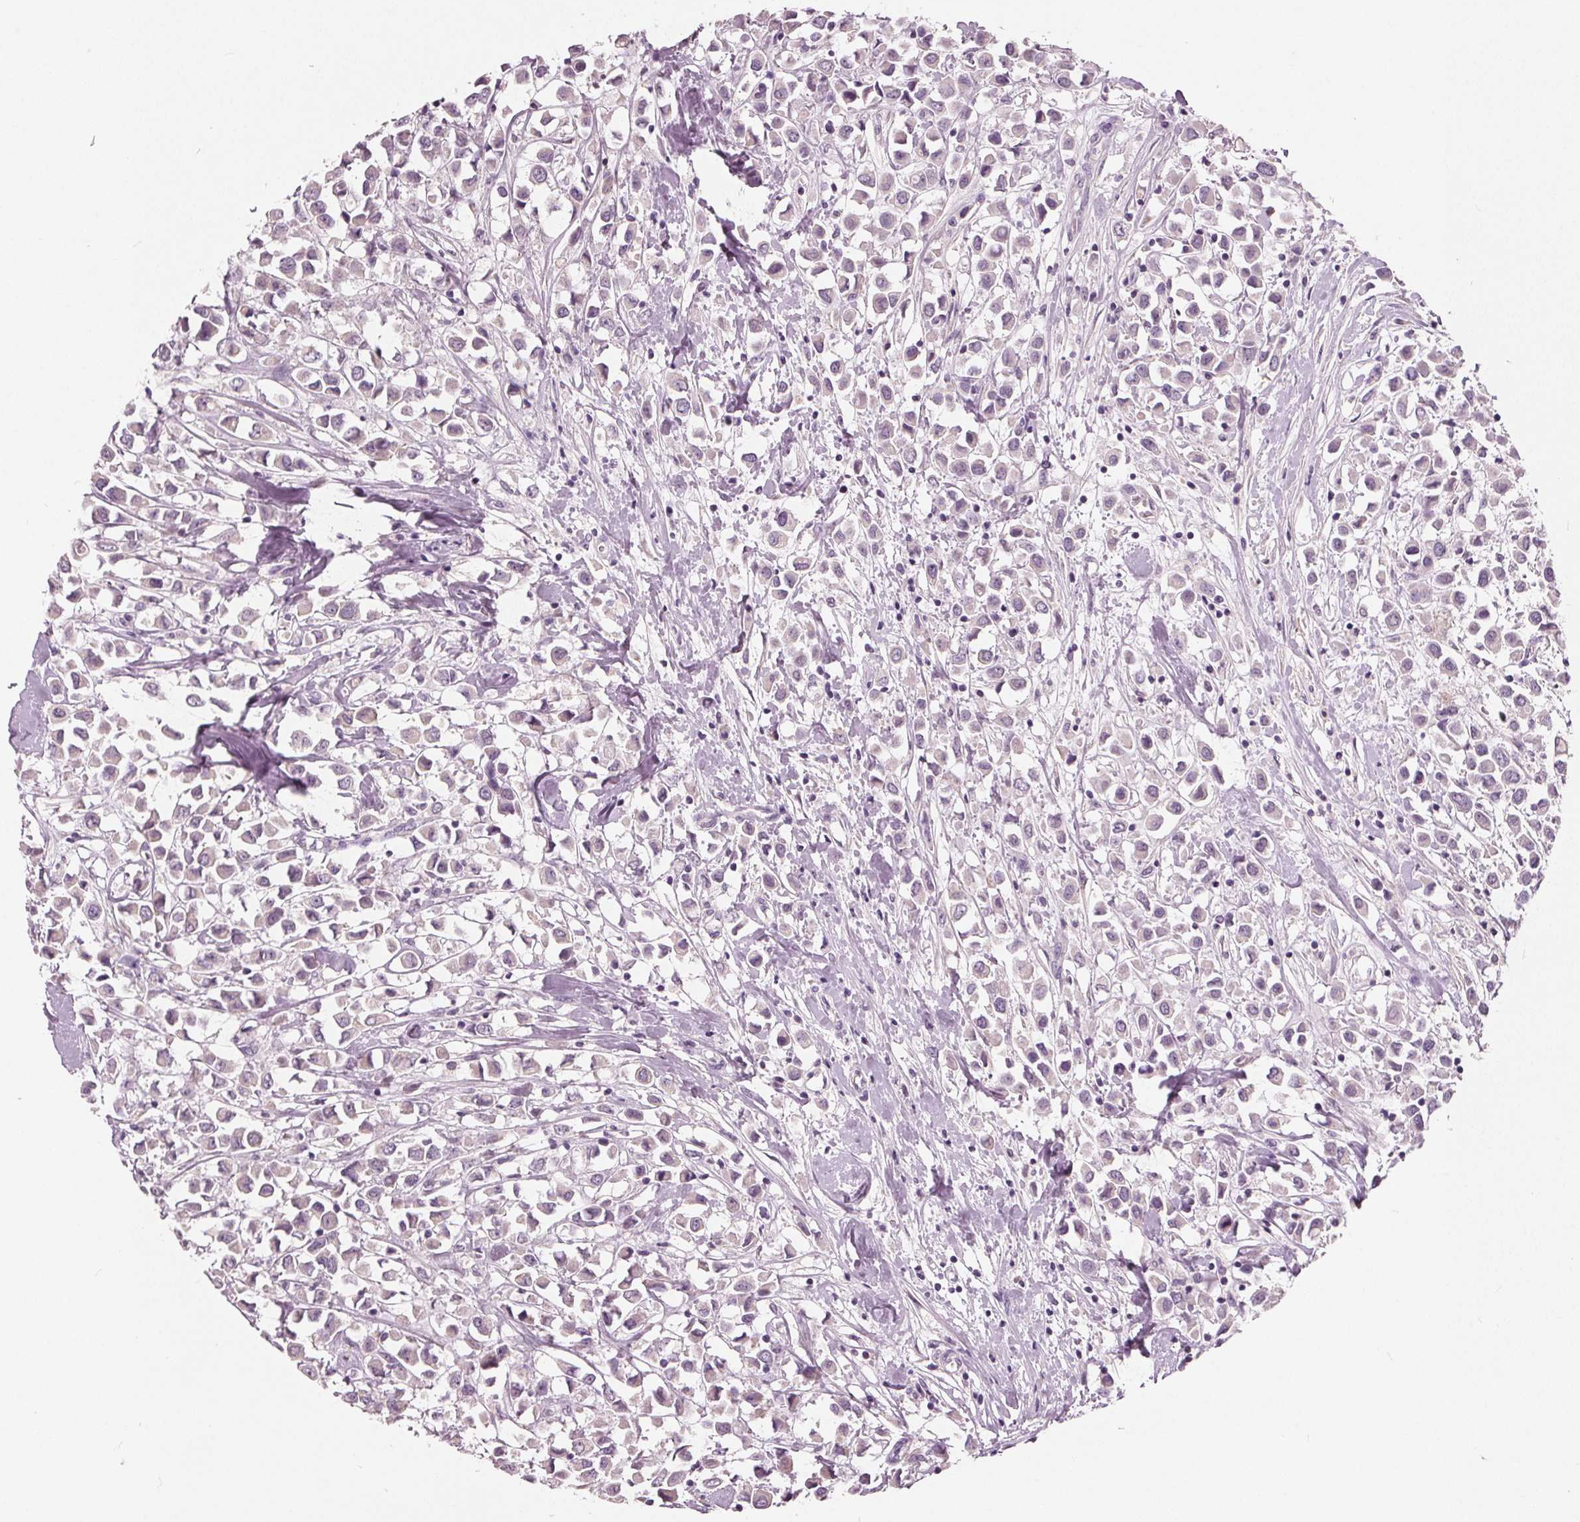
{"staining": {"intensity": "negative", "quantity": "none", "location": "none"}, "tissue": "breast cancer", "cell_type": "Tumor cells", "image_type": "cancer", "snomed": [{"axis": "morphology", "description": "Duct carcinoma"}, {"axis": "topography", "description": "Breast"}], "caption": "An IHC micrograph of breast cancer is shown. There is no staining in tumor cells of breast cancer.", "gene": "TKFC", "patient": {"sex": "female", "age": 61}}